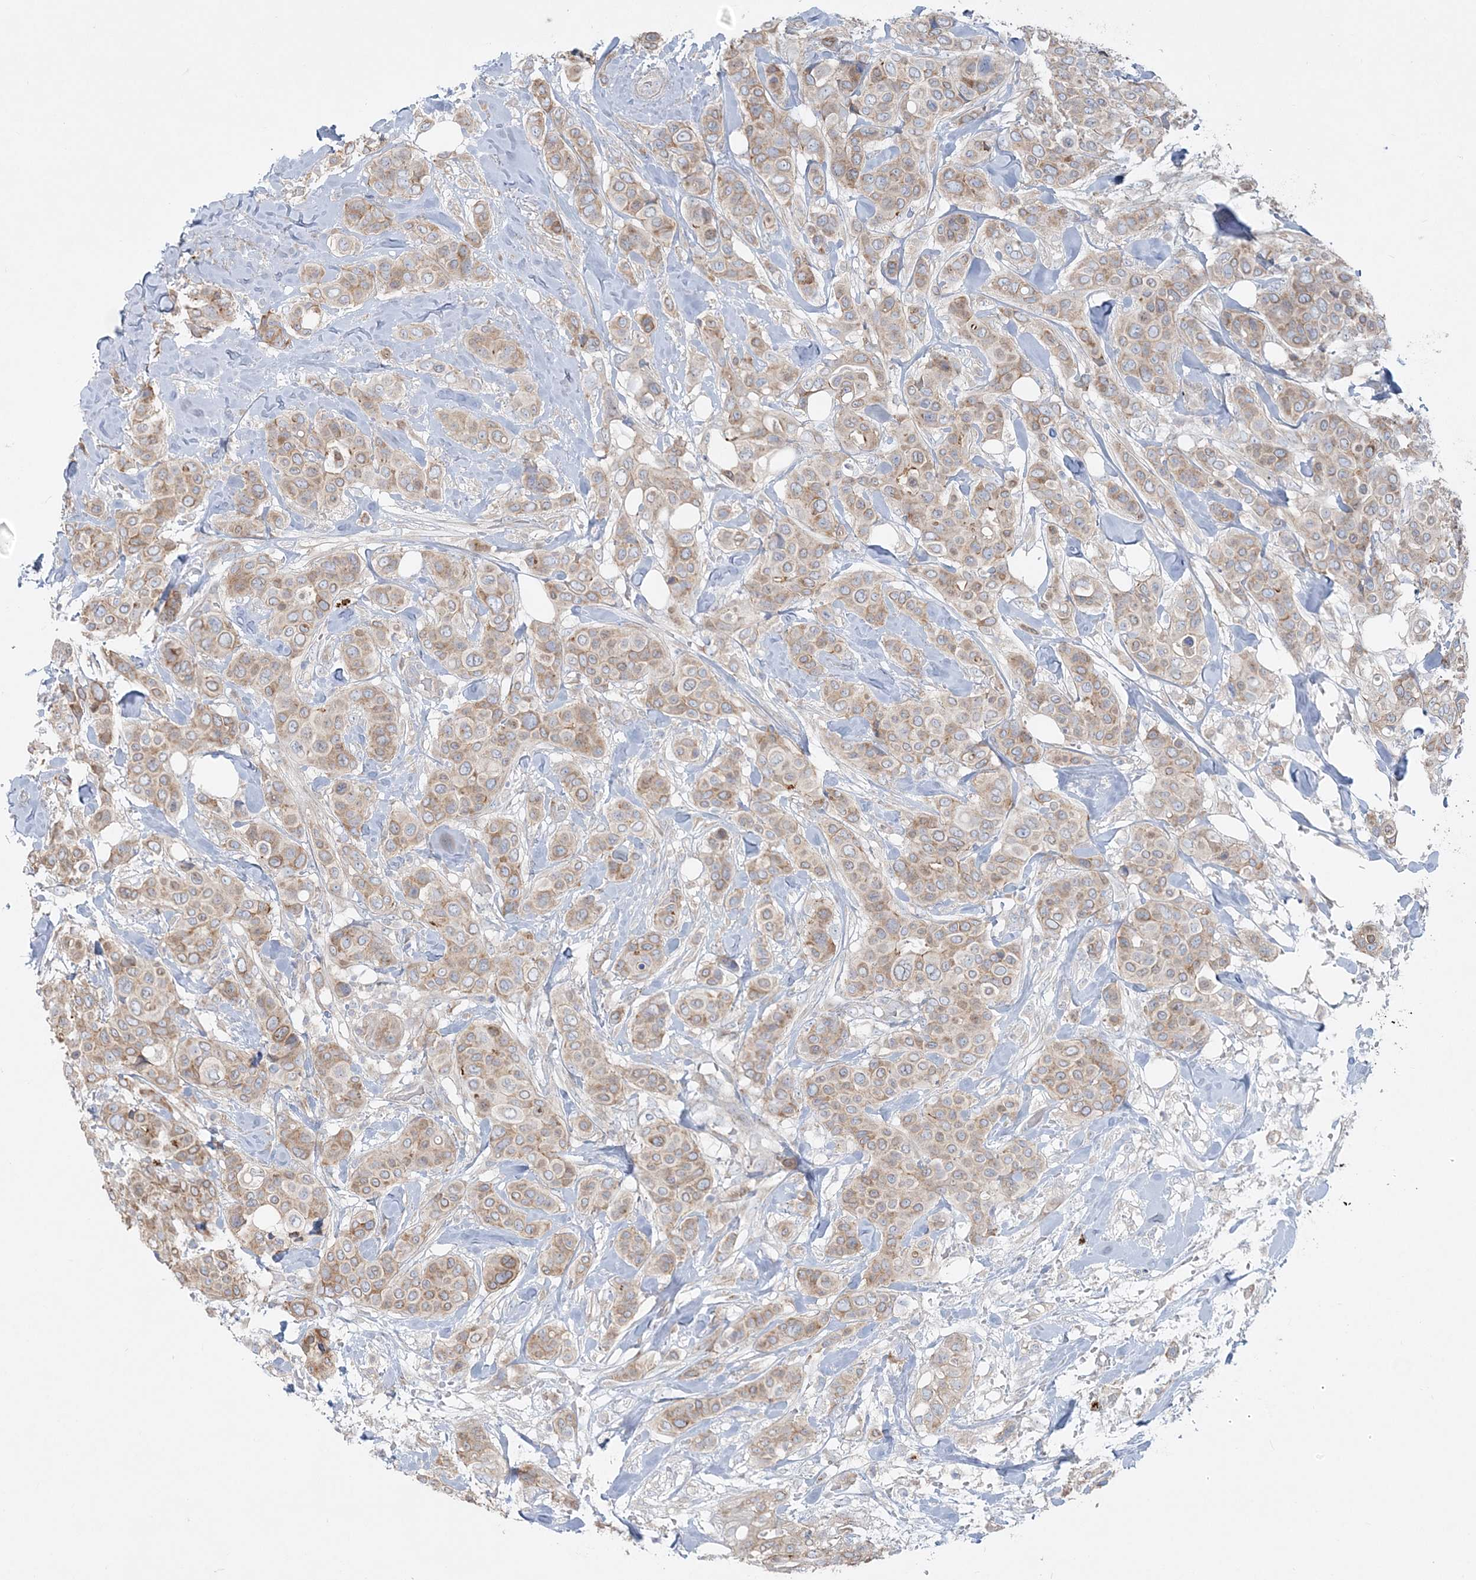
{"staining": {"intensity": "weak", "quantity": ">75%", "location": "cytoplasmic/membranous"}, "tissue": "breast cancer", "cell_type": "Tumor cells", "image_type": "cancer", "snomed": [{"axis": "morphology", "description": "Lobular carcinoma"}, {"axis": "topography", "description": "Breast"}], "caption": "A brown stain highlights weak cytoplasmic/membranous positivity of a protein in lobular carcinoma (breast) tumor cells. (Brightfield microscopy of DAB IHC at high magnification).", "gene": "CCNJ", "patient": {"sex": "female", "age": 51}}